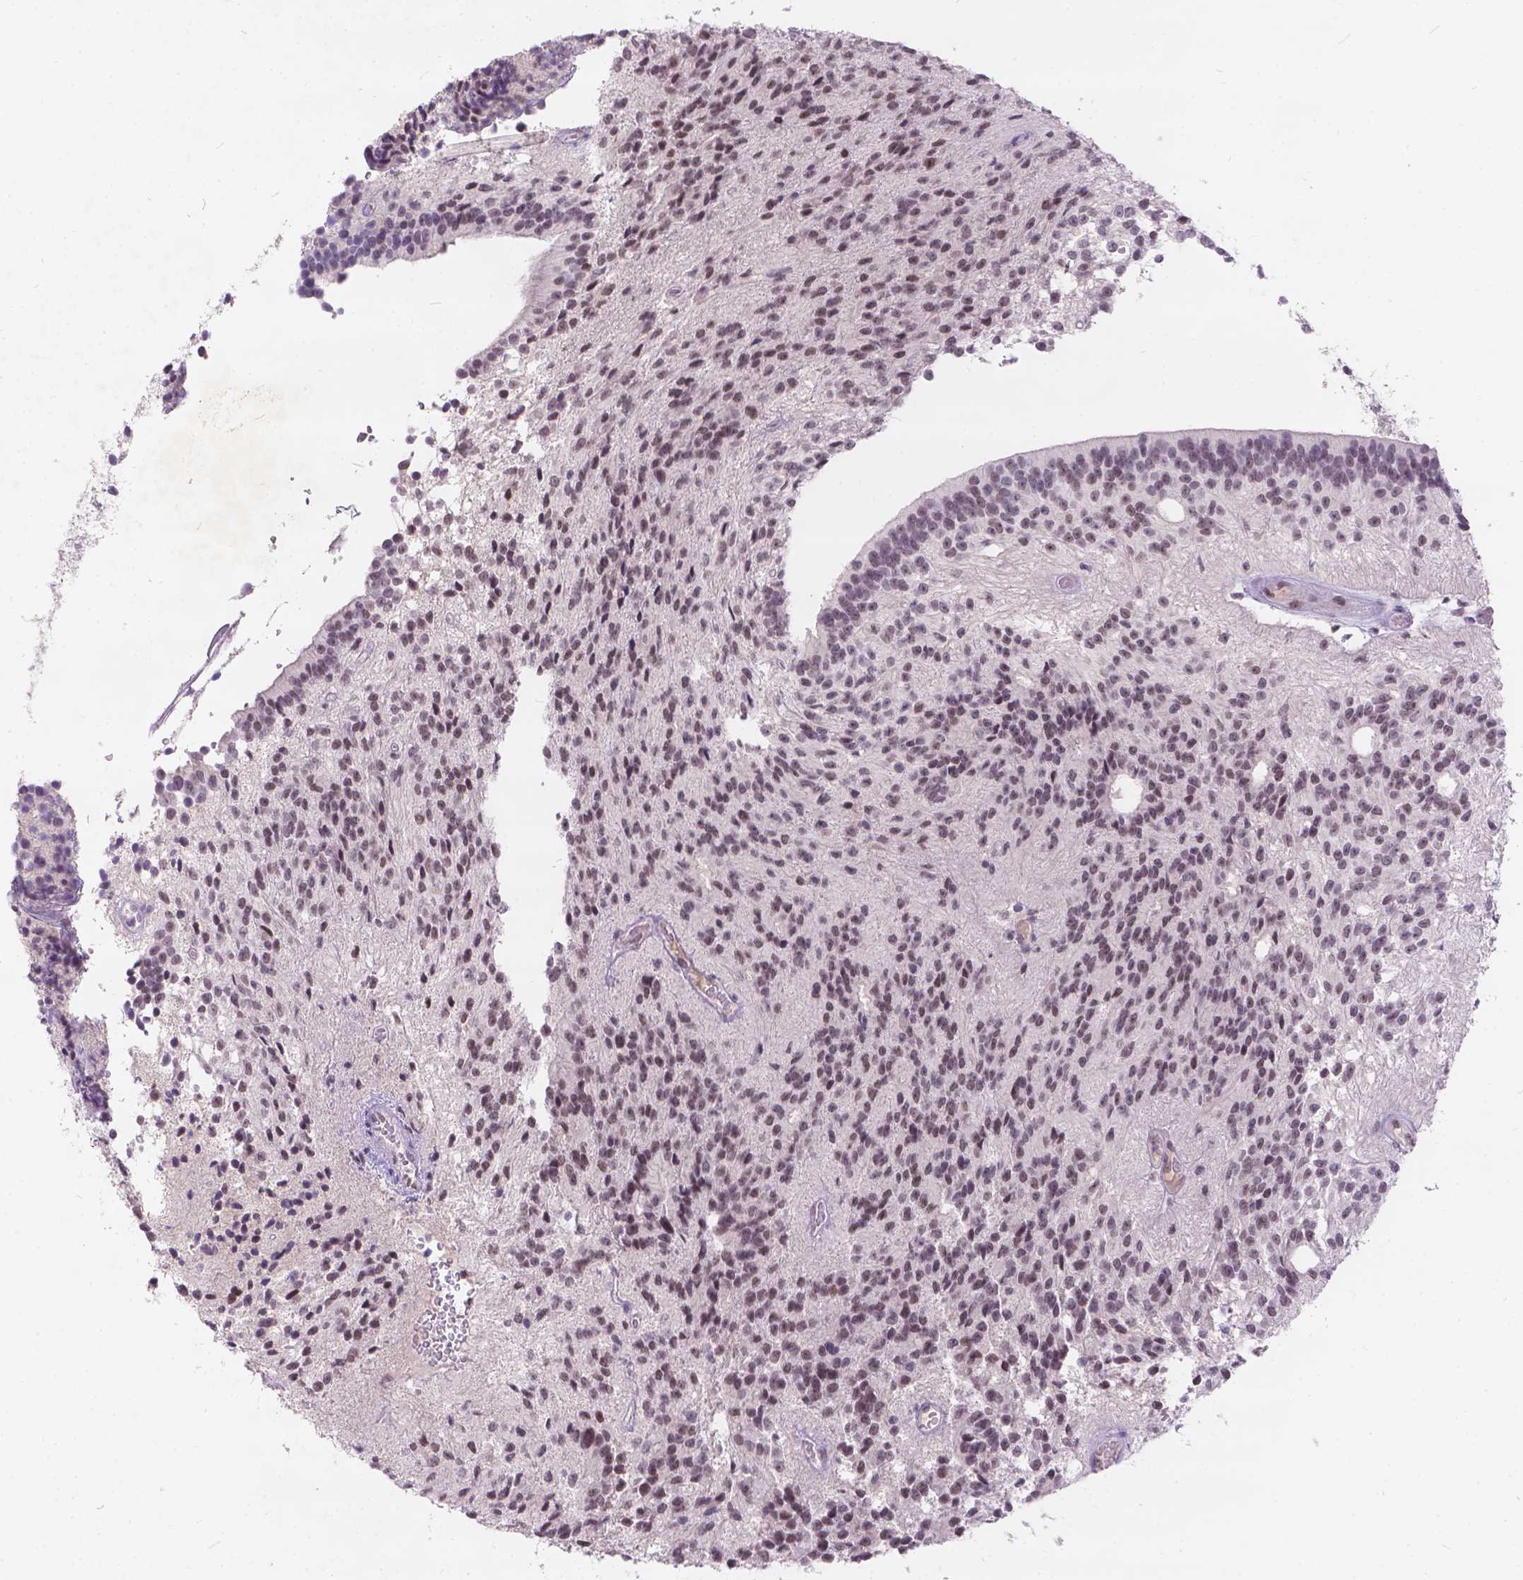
{"staining": {"intensity": "weak", "quantity": ">75%", "location": "nuclear"}, "tissue": "glioma", "cell_type": "Tumor cells", "image_type": "cancer", "snomed": [{"axis": "morphology", "description": "Glioma, malignant, Low grade"}, {"axis": "topography", "description": "Brain"}], "caption": "Immunohistochemistry micrograph of neoplastic tissue: glioma stained using immunohistochemistry exhibits low levels of weak protein expression localized specifically in the nuclear of tumor cells, appearing as a nuclear brown color.", "gene": "FAM53A", "patient": {"sex": "male", "age": 31}}